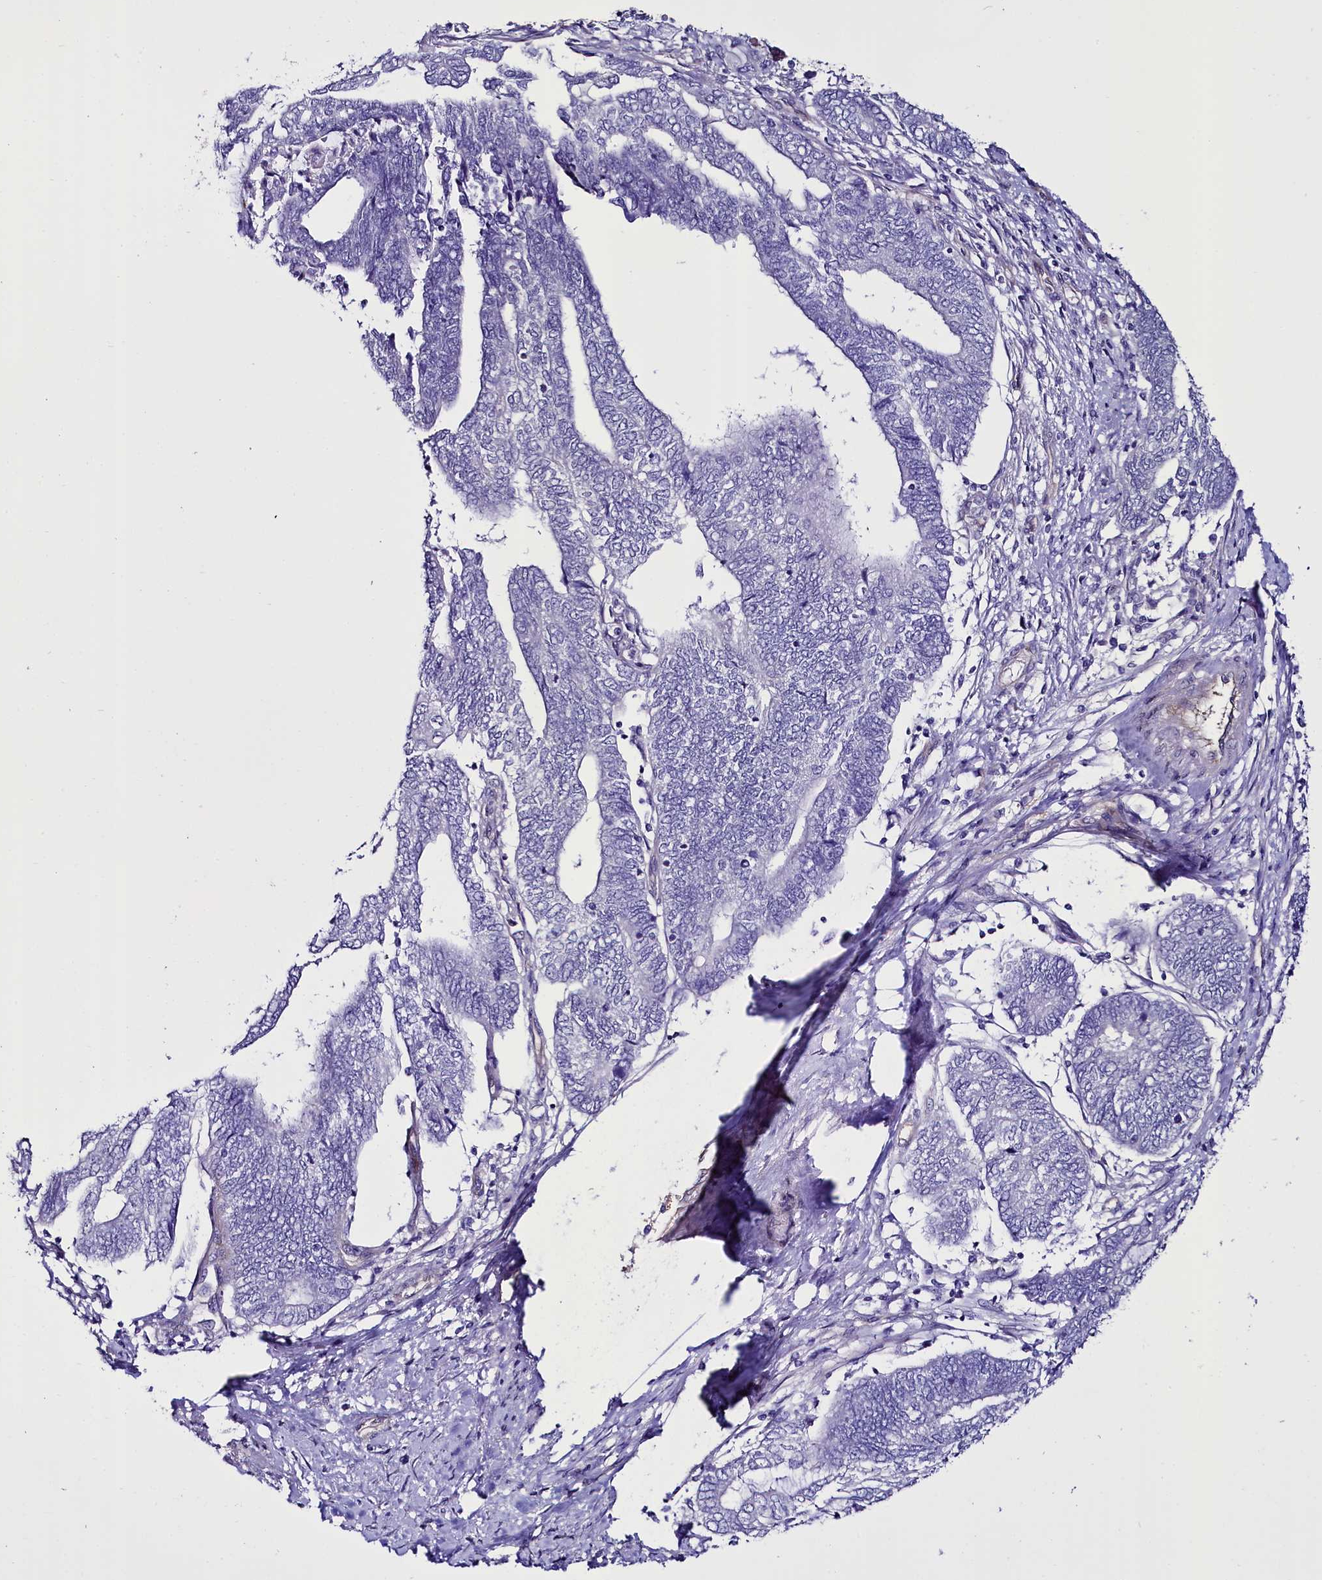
{"staining": {"intensity": "negative", "quantity": "none", "location": "none"}, "tissue": "endometrial cancer", "cell_type": "Tumor cells", "image_type": "cancer", "snomed": [{"axis": "morphology", "description": "Adenocarcinoma, NOS"}, {"axis": "topography", "description": "Uterus"}, {"axis": "topography", "description": "Endometrium"}], "caption": "Immunohistochemistry (IHC) of human endometrial cancer displays no positivity in tumor cells. (DAB (3,3'-diaminobenzidine) immunohistochemistry (IHC), high magnification).", "gene": "STXBP1", "patient": {"sex": "female", "age": 70}}